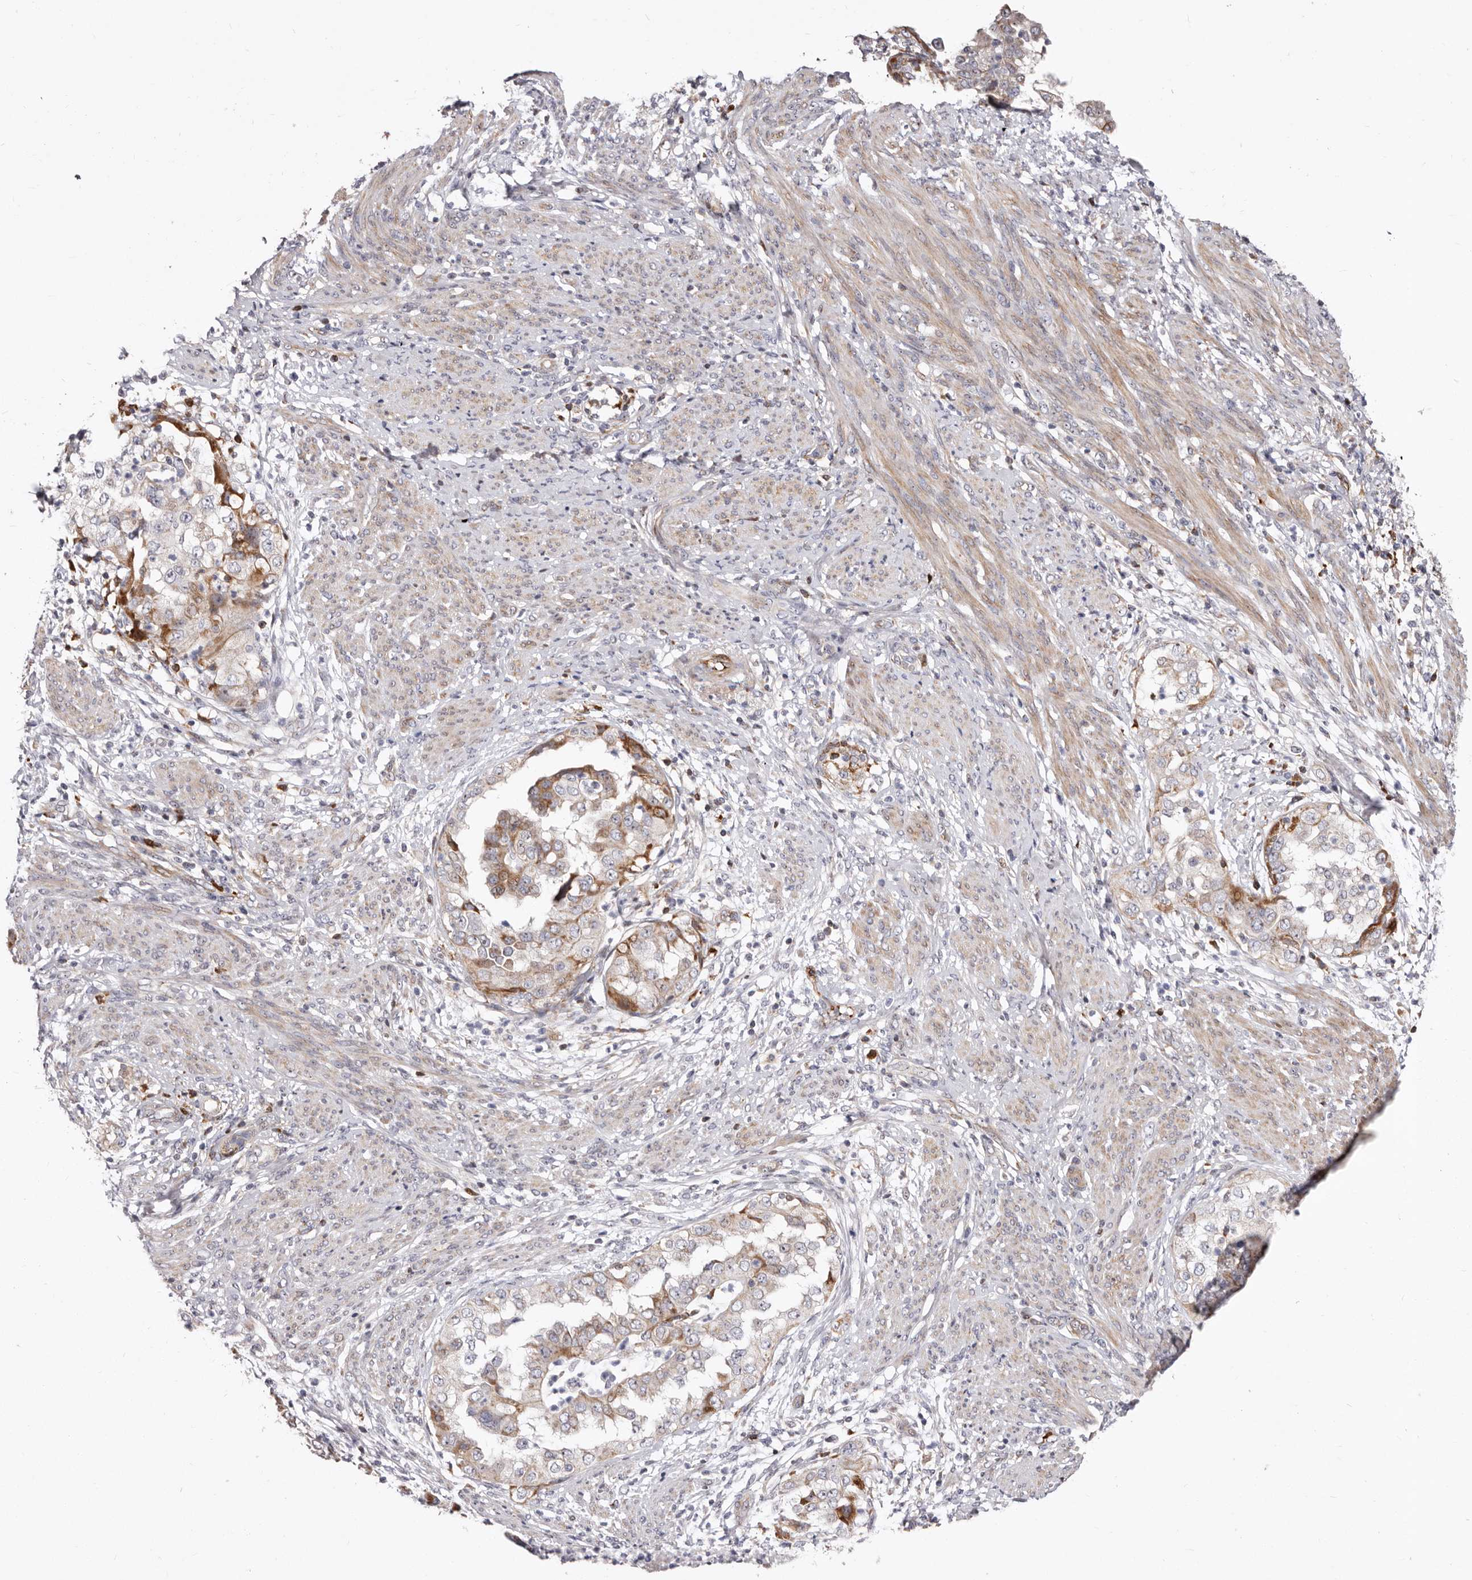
{"staining": {"intensity": "moderate", "quantity": "25%-75%", "location": "cytoplasmic/membranous"}, "tissue": "endometrial cancer", "cell_type": "Tumor cells", "image_type": "cancer", "snomed": [{"axis": "morphology", "description": "Adenocarcinoma, NOS"}, {"axis": "topography", "description": "Endometrium"}], "caption": "Immunohistochemistry of endometrial cancer (adenocarcinoma) demonstrates medium levels of moderate cytoplasmic/membranous staining in approximately 25%-75% of tumor cells.", "gene": "NUBPL", "patient": {"sex": "female", "age": 85}}